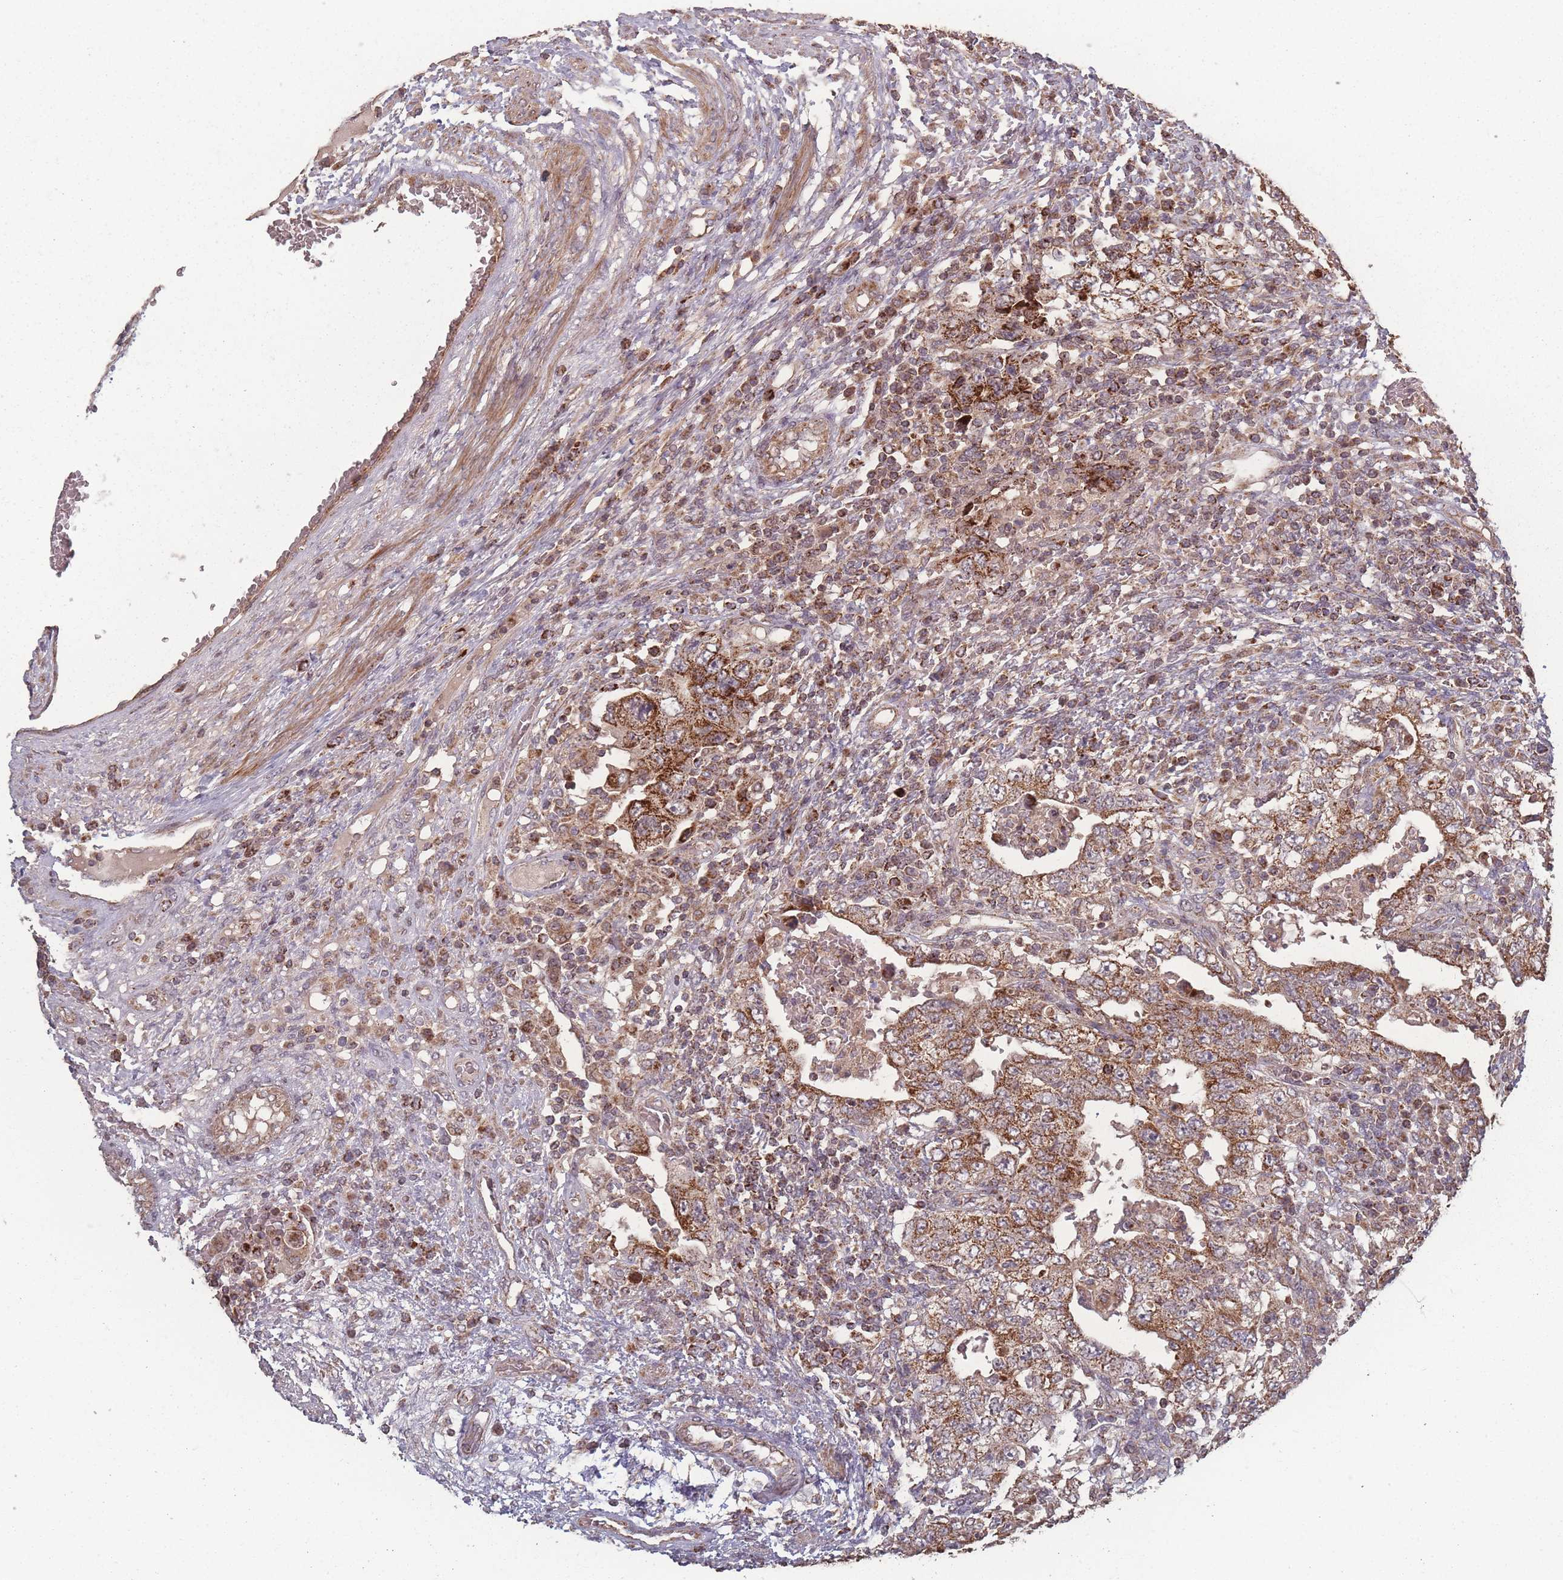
{"staining": {"intensity": "moderate", "quantity": ">75%", "location": "cytoplasmic/membranous"}, "tissue": "testis cancer", "cell_type": "Tumor cells", "image_type": "cancer", "snomed": [{"axis": "morphology", "description": "Carcinoma, Embryonal, NOS"}, {"axis": "topography", "description": "Testis"}], "caption": "Testis cancer tissue displays moderate cytoplasmic/membranous staining in about >75% of tumor cells, visualized by immunohistochemistry.", "gene": "LYRM7", "patient": {"sex": "male", "age": 26}}